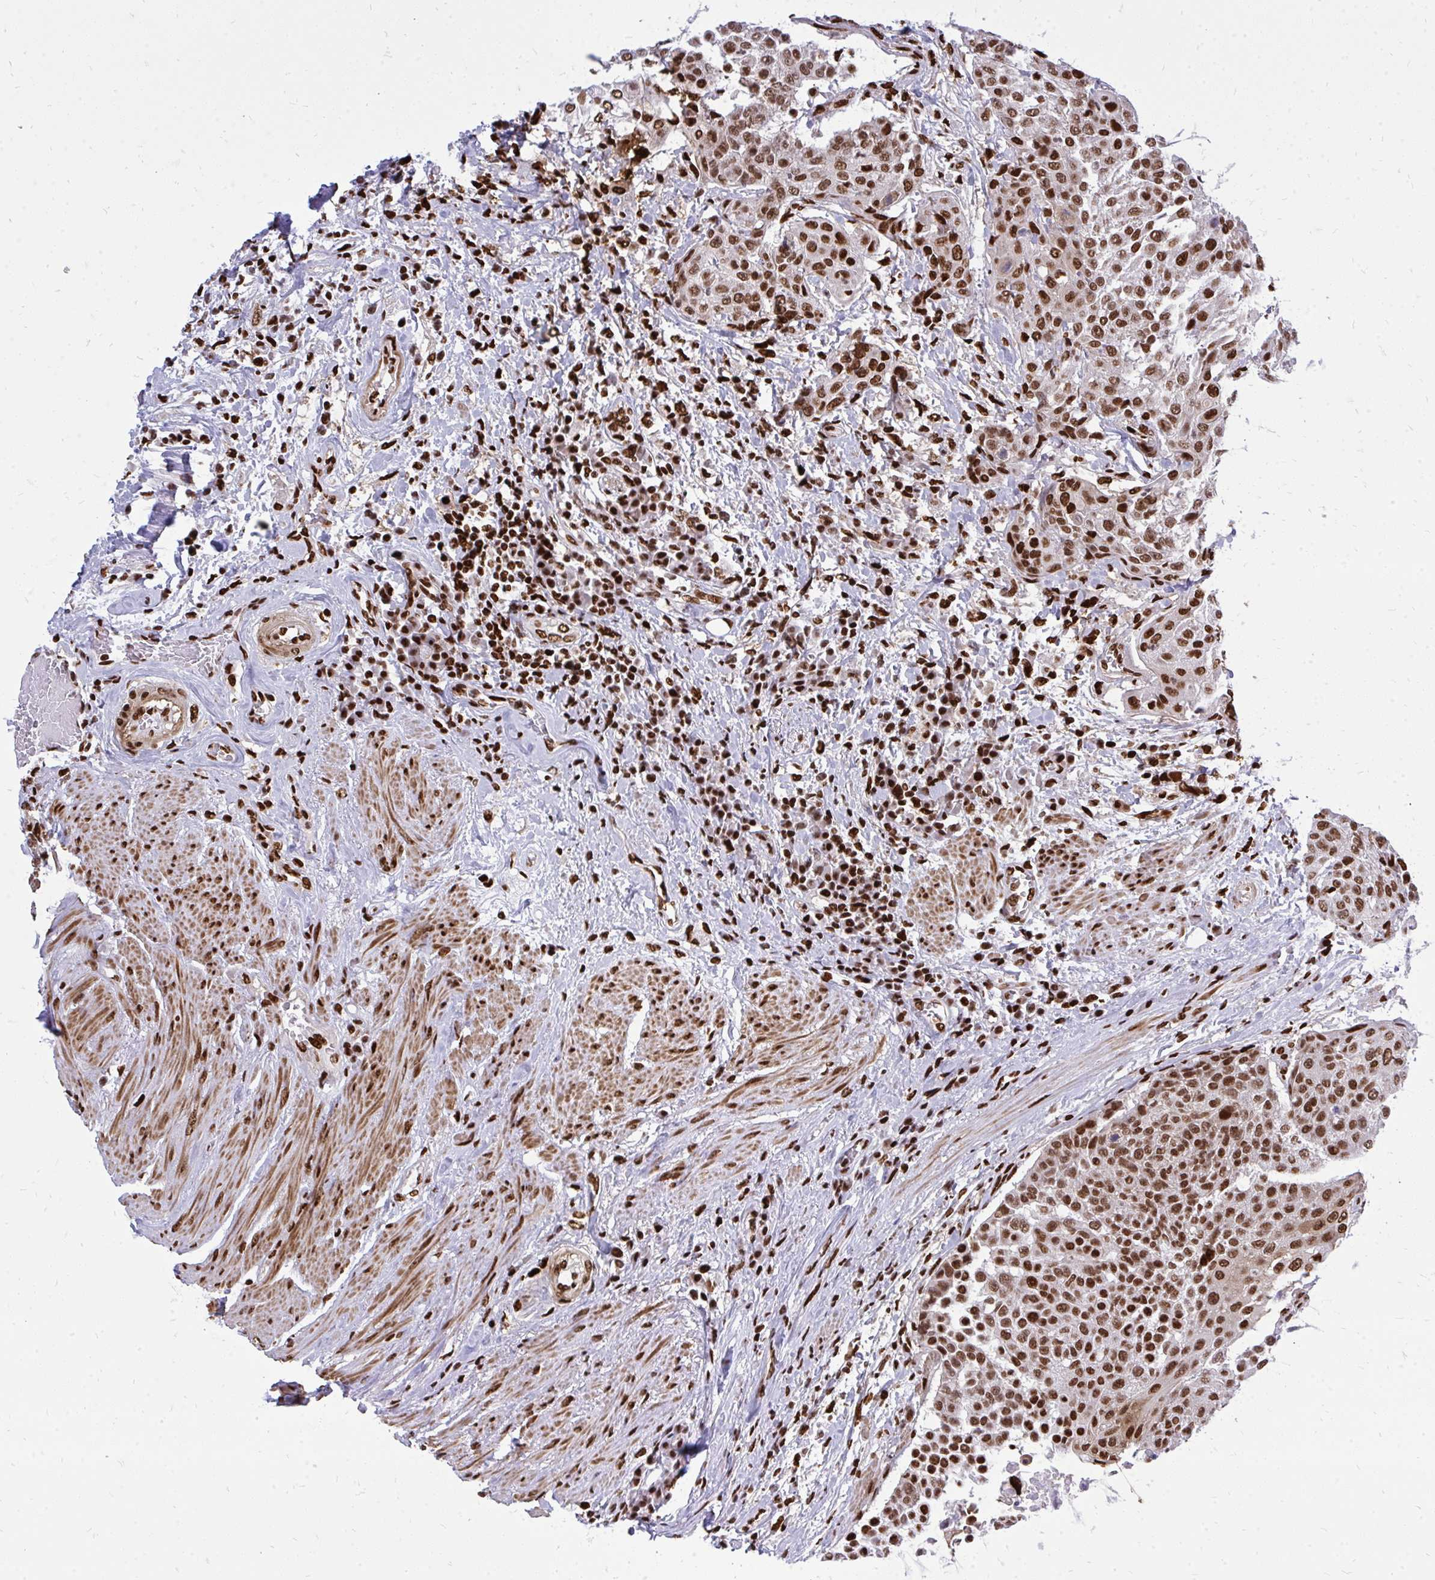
{"staining": {"intensity": "strong", "quantity": ">75%", "location": "nuclear"}, "tissue": "urothelial cancer", "cell_type": "Tumor cells", "image_type": "cancer", "snomed": [{"axis": "morphology", "description": "Urothelial carcinoma, High grade"}, {"axis": "topography", "description": "Urinary bladder"}], "caption": "Protein staining shows strong nuclear expression in approximately >75% of tumor cells in high-grade urothelial carcinoma.", "gene": "TBL1Y", "patient": {"sex": "female", "age": 63}}